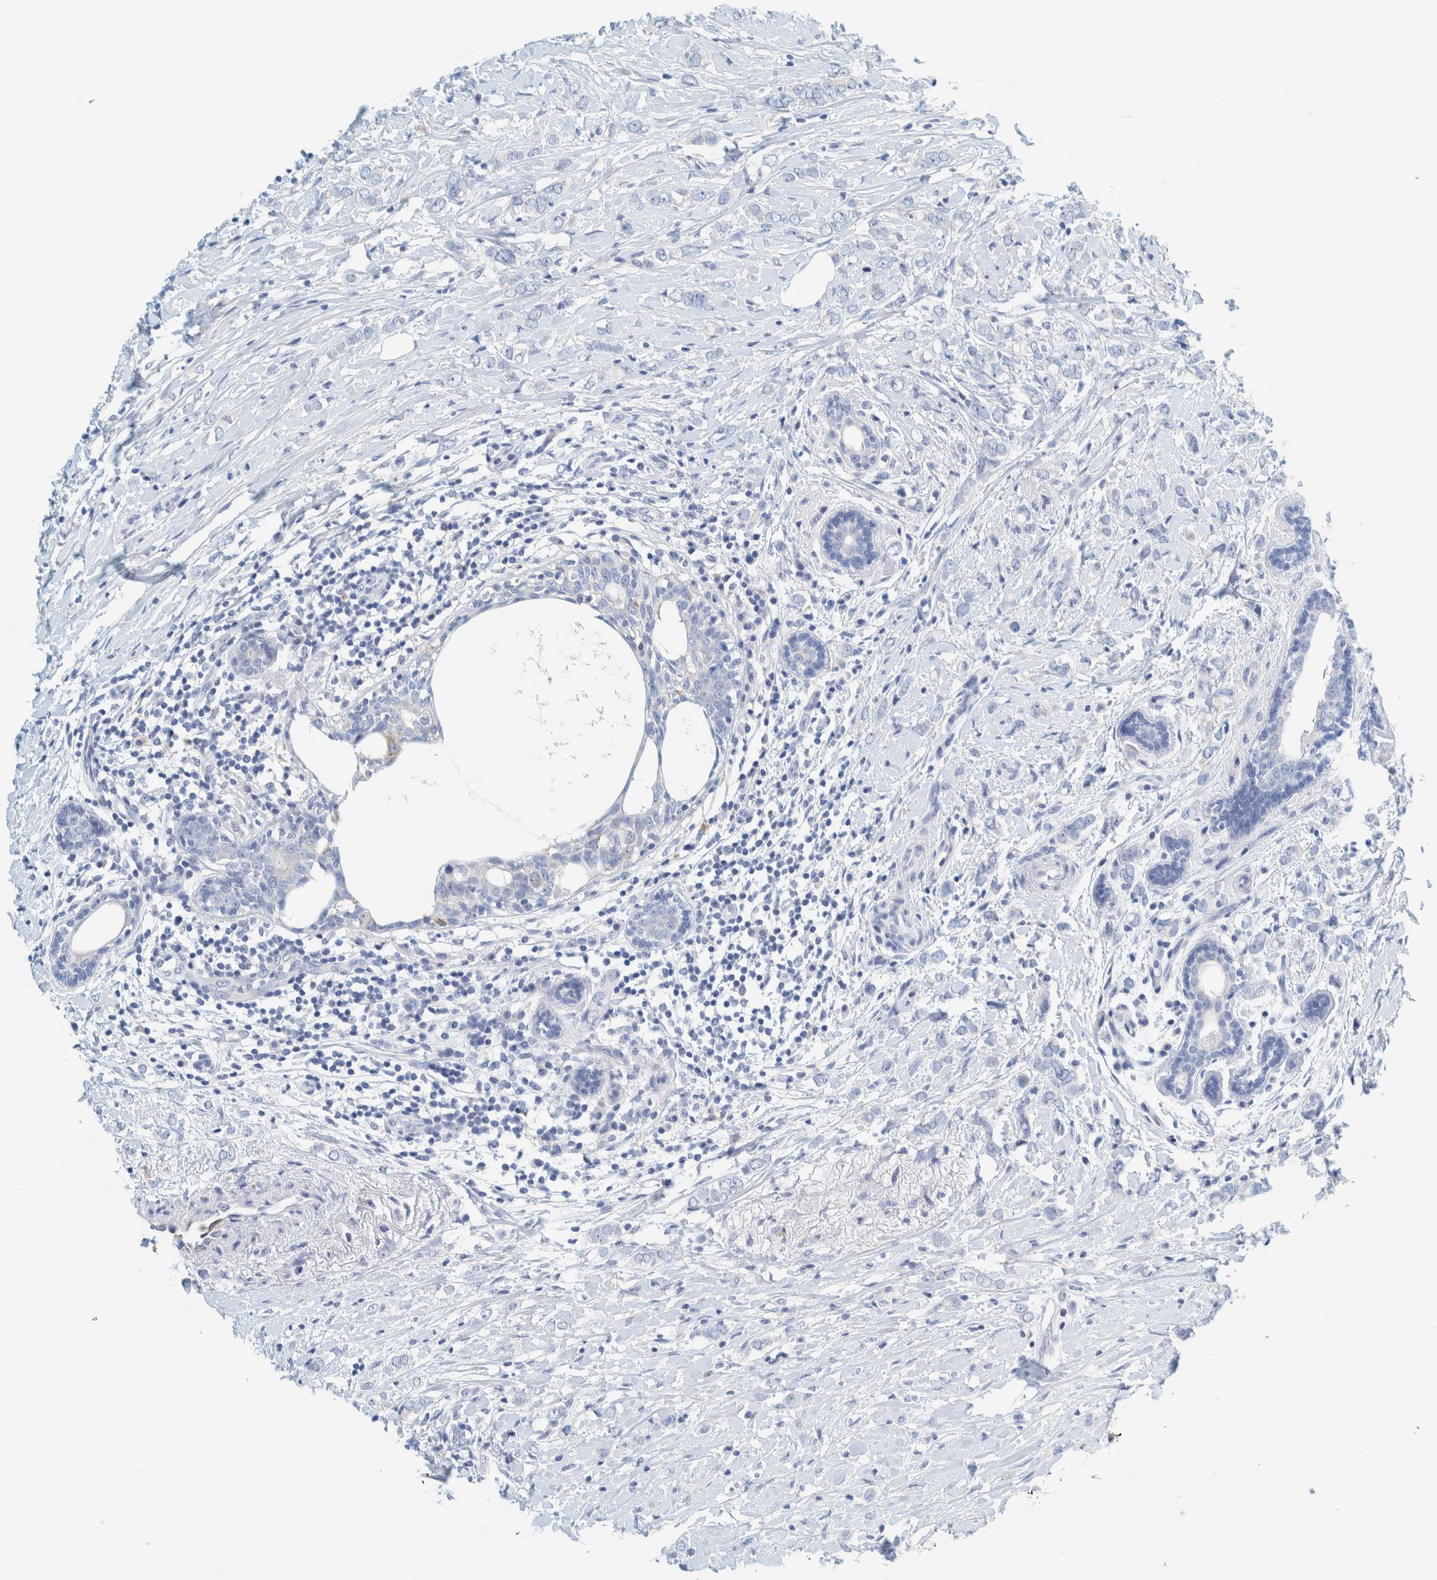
{"staining": {"intensity": "negative", "quantity": "none", "location": "none"}, "tissue": "breast cancer", "cell_type": "Tumor cells", "image_type": "cancer", "snomed": [{"axis": "morphology", "description": "Normal tissue, NOS"}, {"axis": "morphology", "description": "Lobular carcinoma"}, {"axis": "topography", "description": "Breast"}], "caption": "Tumor cells are negative for protein expression in human breast cancer (lobular carcinoma).", "gene": "MOG", "patient": {"sex": "female", "age": 47}}